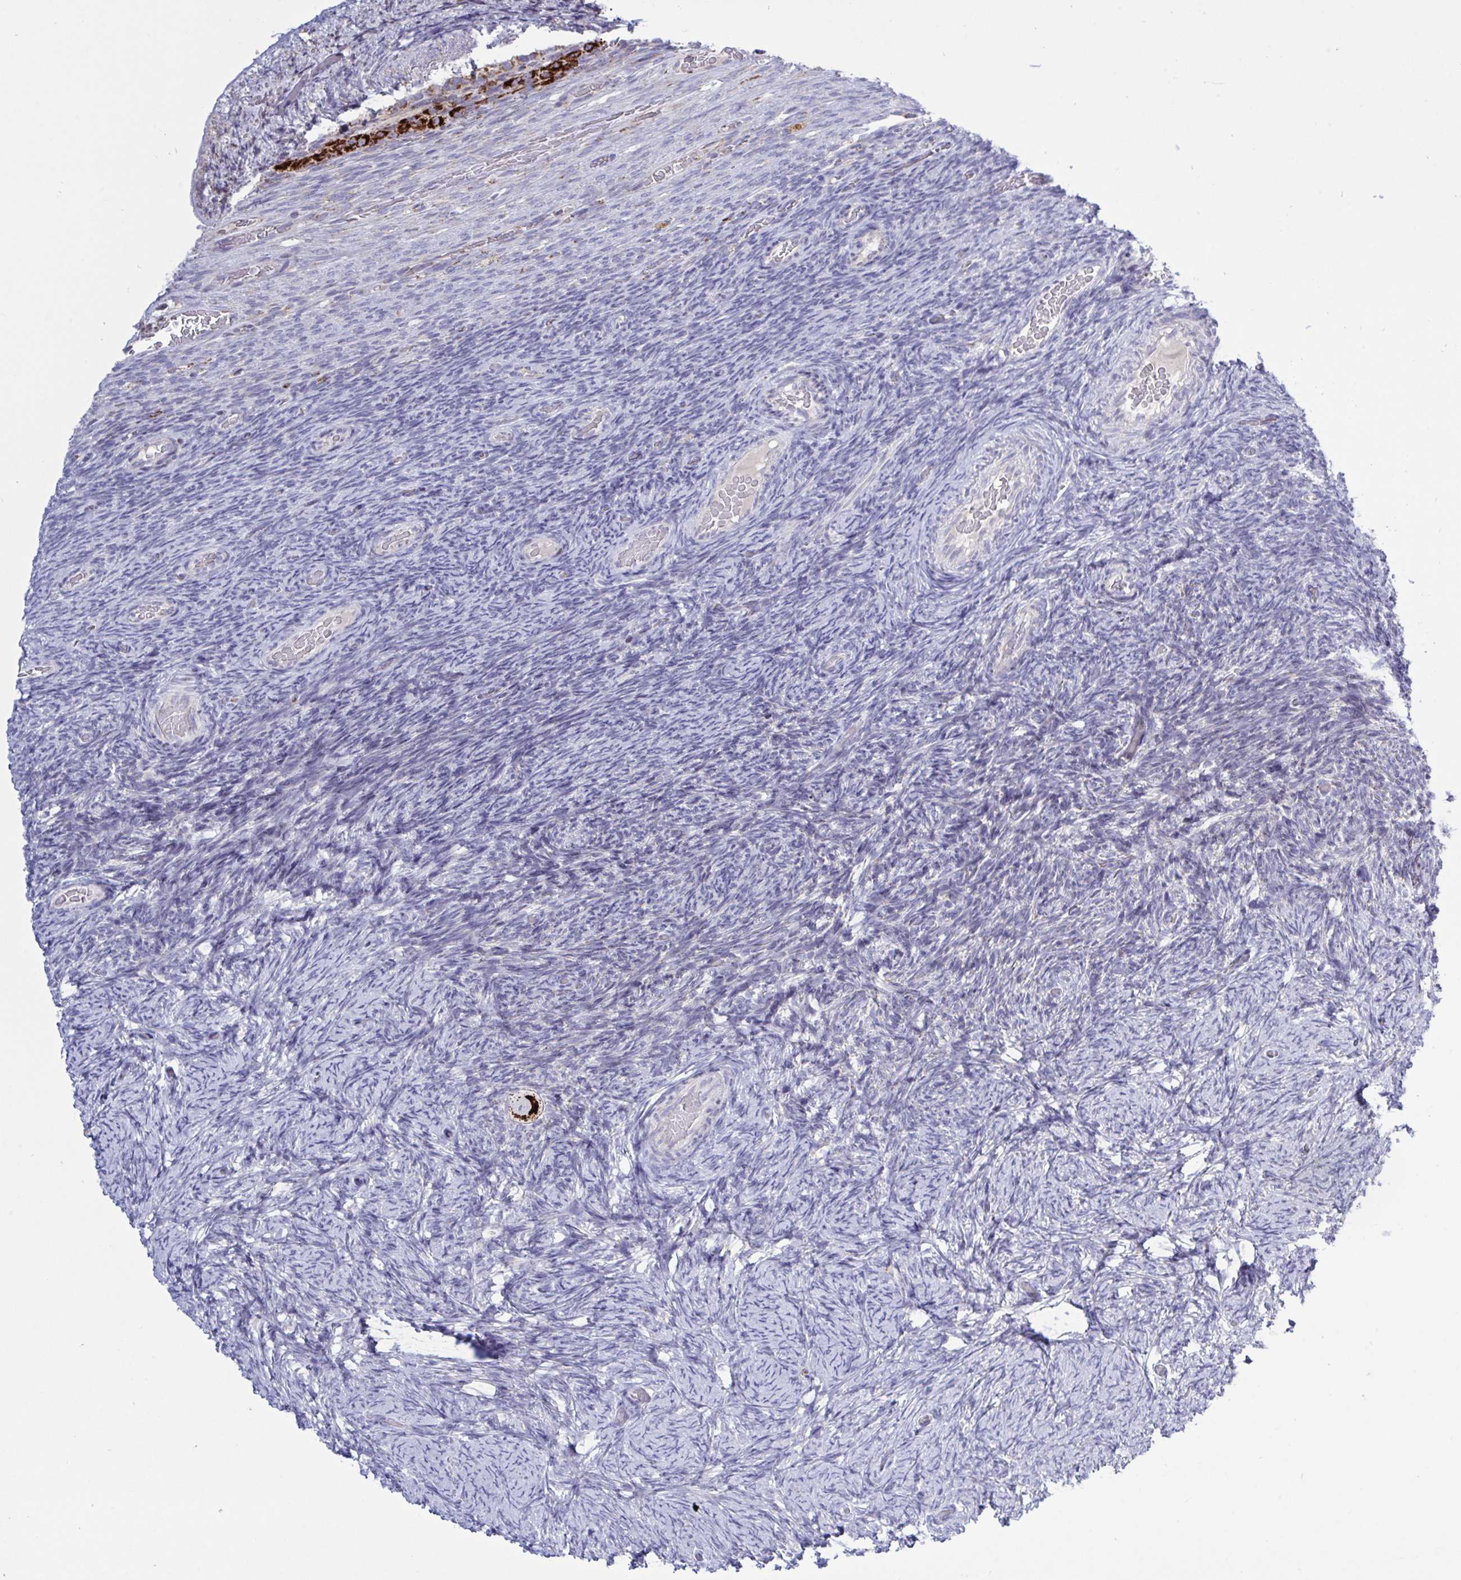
{"staining": {"intensity": "strong", "quantity": ">75%", "location": "cytoplasmic/membranous"}, "tissue": "ovary", "cell_type": "Follicle cells", "image_type": "normal", "snomed": [{"axis": "morphology", "description": "Normal tissue, NOS"}, {"axis": "topography", "description": "Ovary"}], "caption": "Ovary stained for a protein demonstrates strong cytoplasmic/membranous positivity in follicle cells. The staining was performed using DAB (3,3'-diaminobenzidine) to visualize the protein expression in brown, while the nuclei were stained in blue with hematoxylin (Magnification: 20x).", "gene": "HSPE1", "patient": {"sex": "female", "age": 34}}